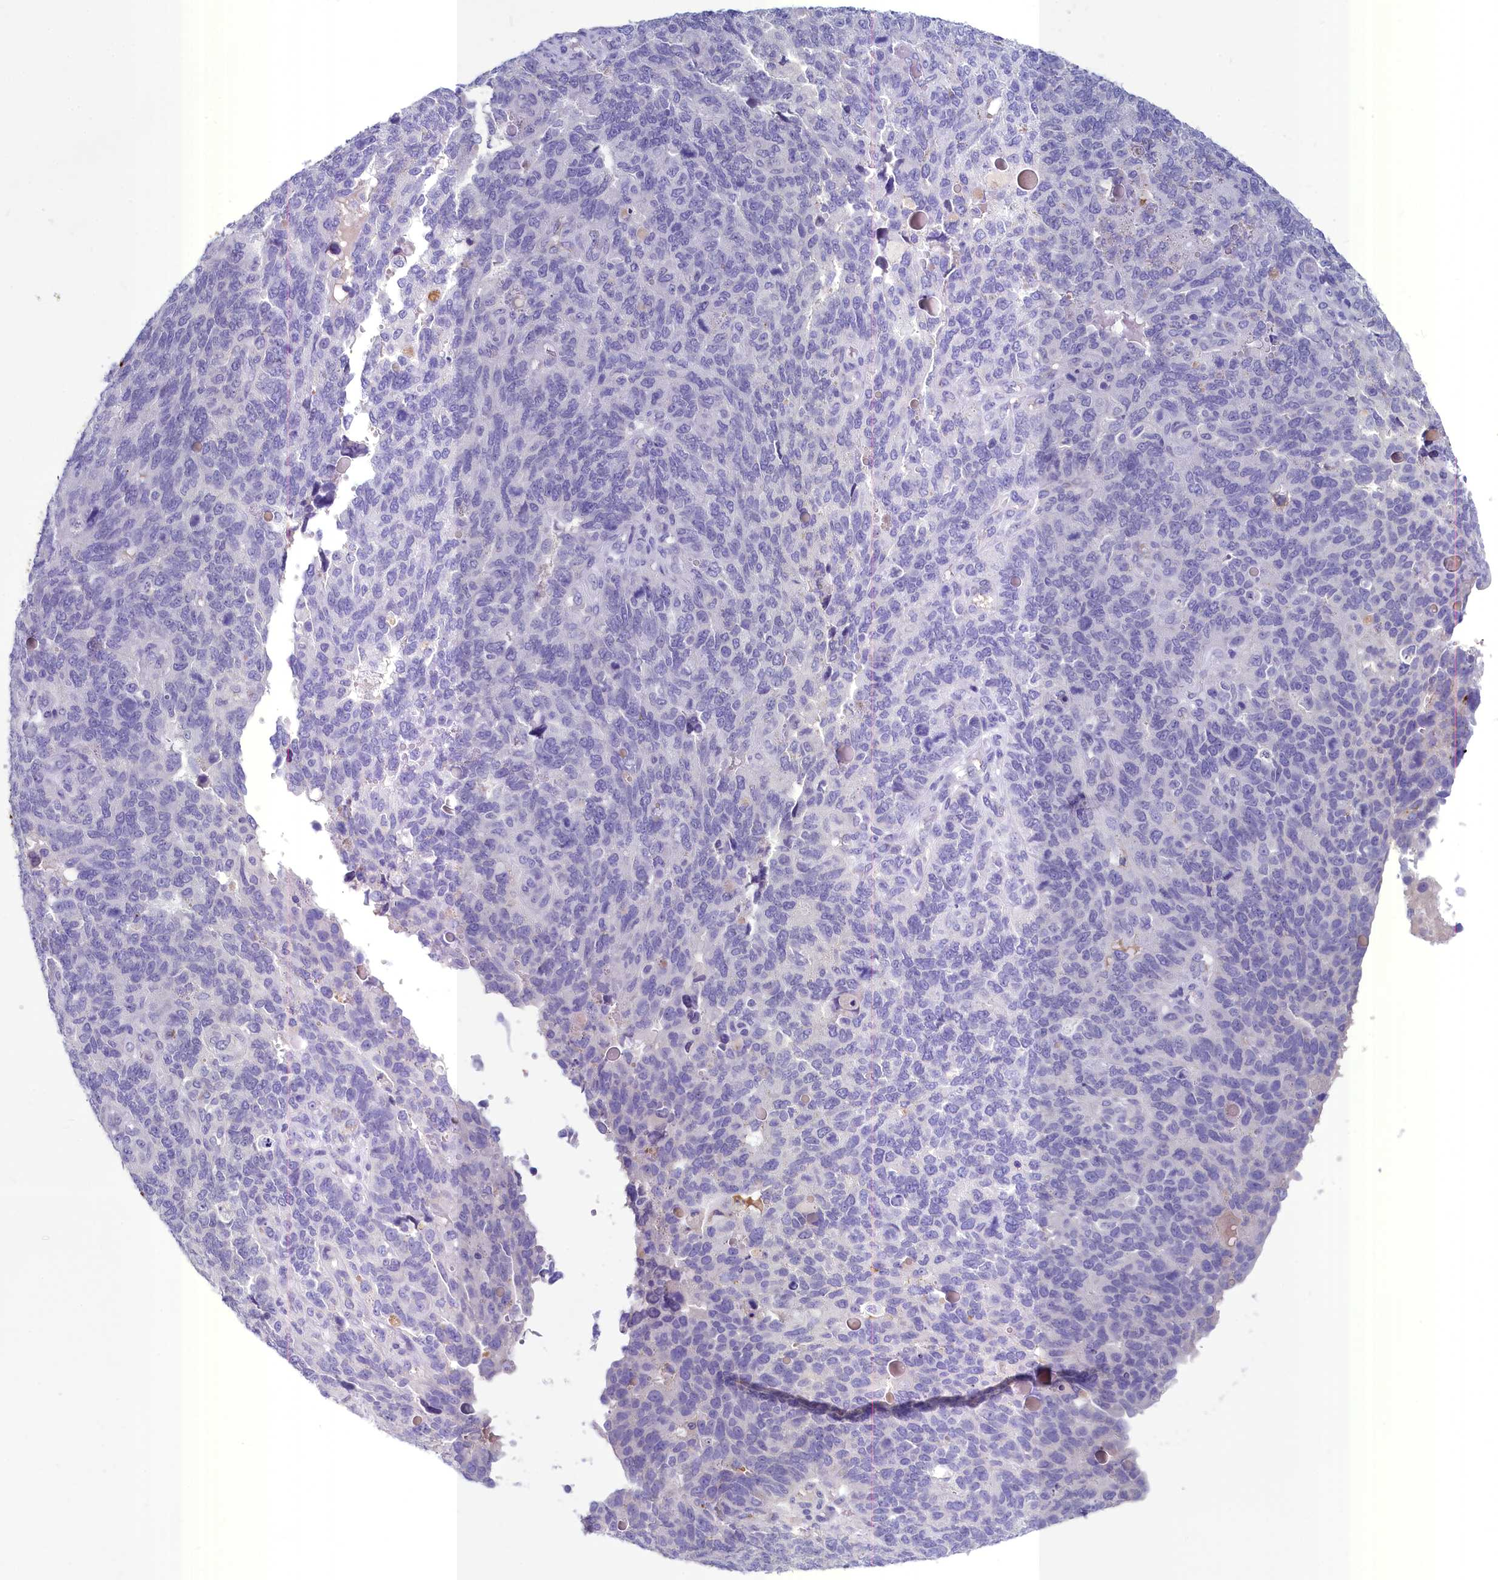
{"staining": {"intensity": "negative", "quantity": "none", "location": "none"}, "tissue": "endometrial cancer", "cell_type": "Tumor cells", "image_type": "cancer", "snomed": [{"axis": "morphology", "description": "Adenocarcinoma, NOS"}, {"axis": "topography", "description": "Endometrium"}], "caption": "Adenocarcinoma (endometrial) was stained to show a protein in brown. There is no significant staining in tumor cells.", "gene": "INSC", "patient": {"sex": "female", "age": 66}}